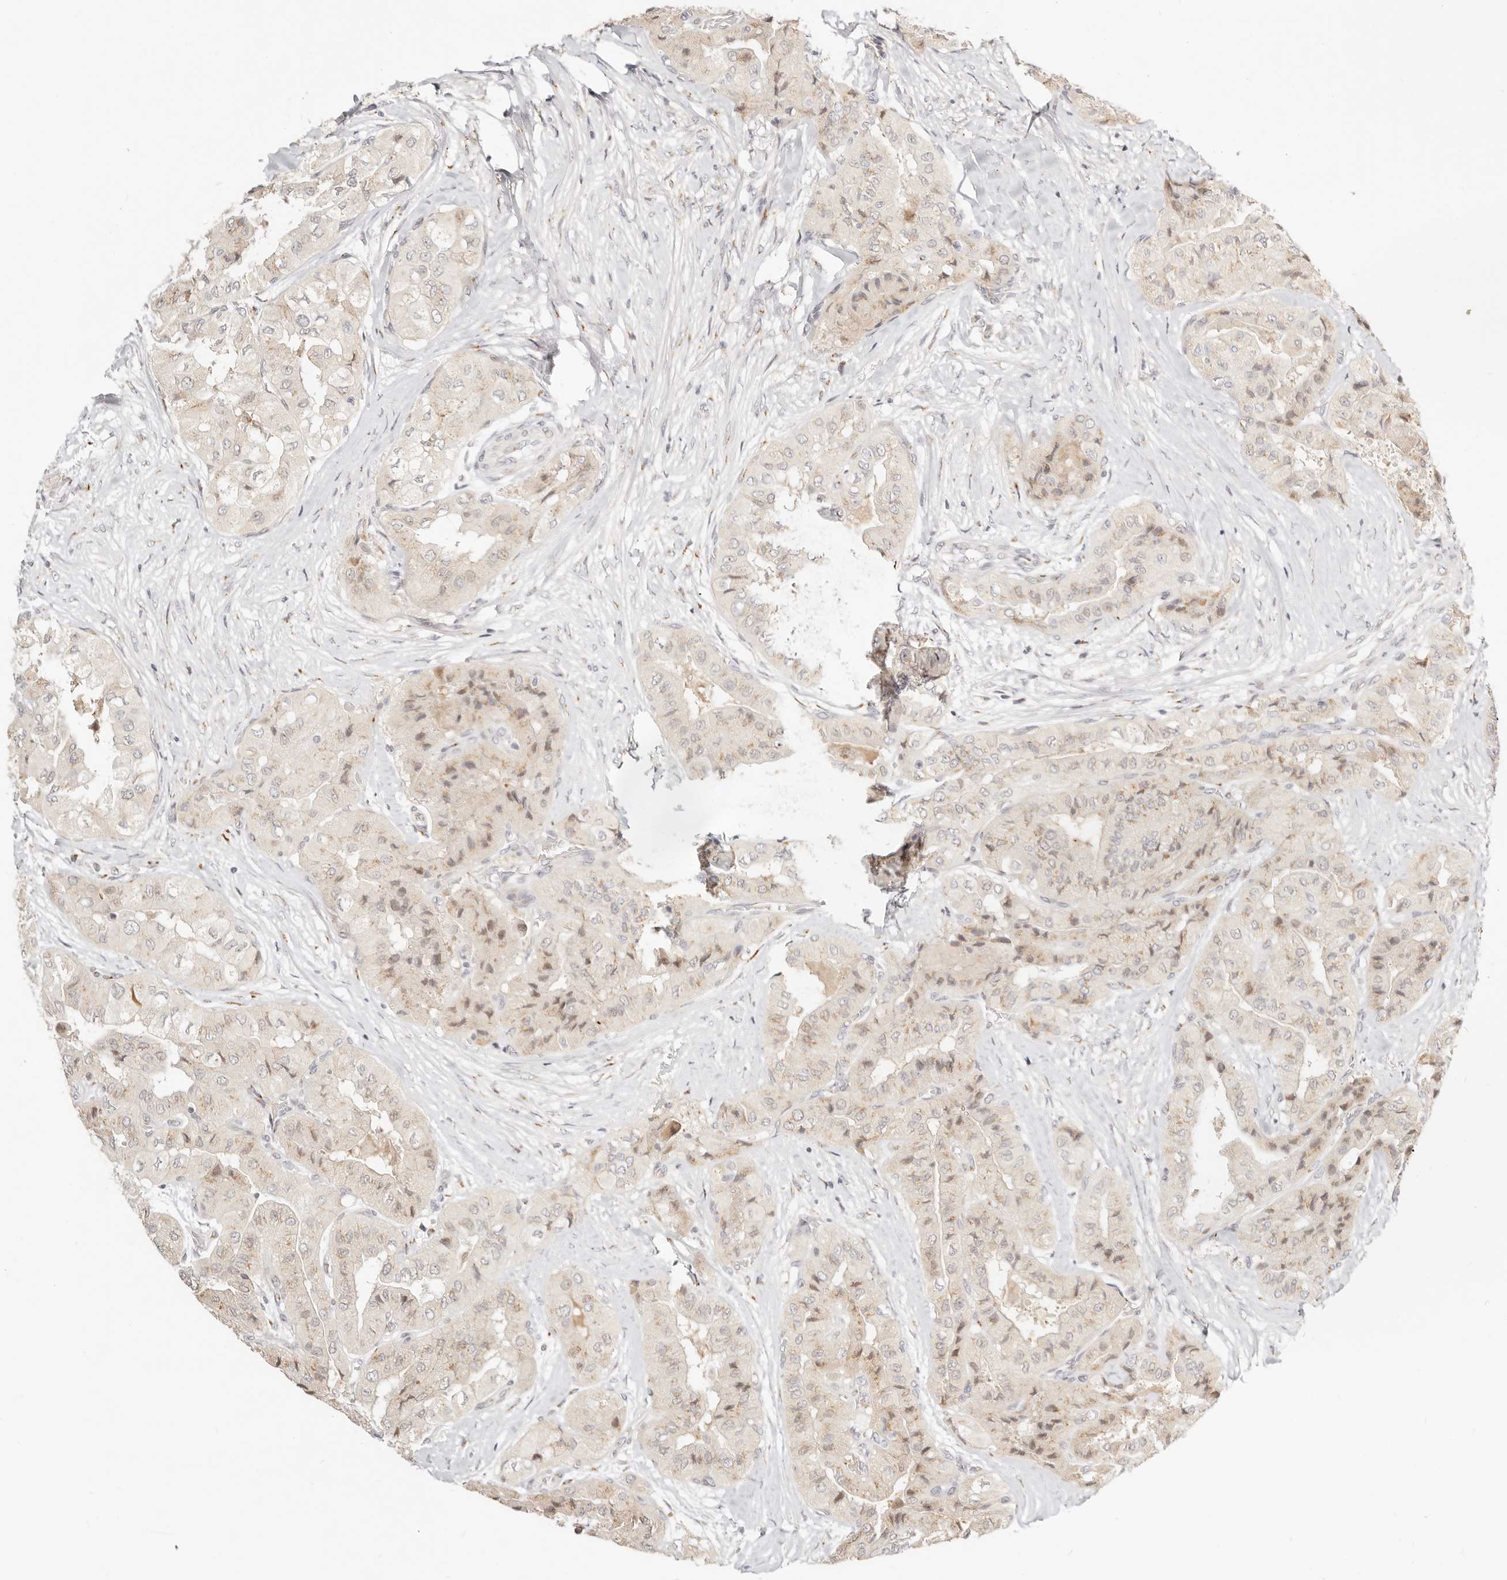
{"staining": {"intensity": "weak", "quantity": "25%-75%", "location": "cytoplasmic/membranous"}, "tissue": "thyroid cancer", "cell_type": "Tumor cells", "image_type": "cancer", "snomed": [{"axis": "morphology", "description": "Papillary adenocarcinoma, NOS"}, {"axis": "topography", "description": "Thyroid gland"}], "caption": "The image reveals immunohistochemical staining of thyroid cancer. There is weak cytoplasmic/membranous expression is appreciated in approximately 25%-75% of tumor cells.", "gene": "FAM20B", "patient": {"sex": "female", "age": 59}}